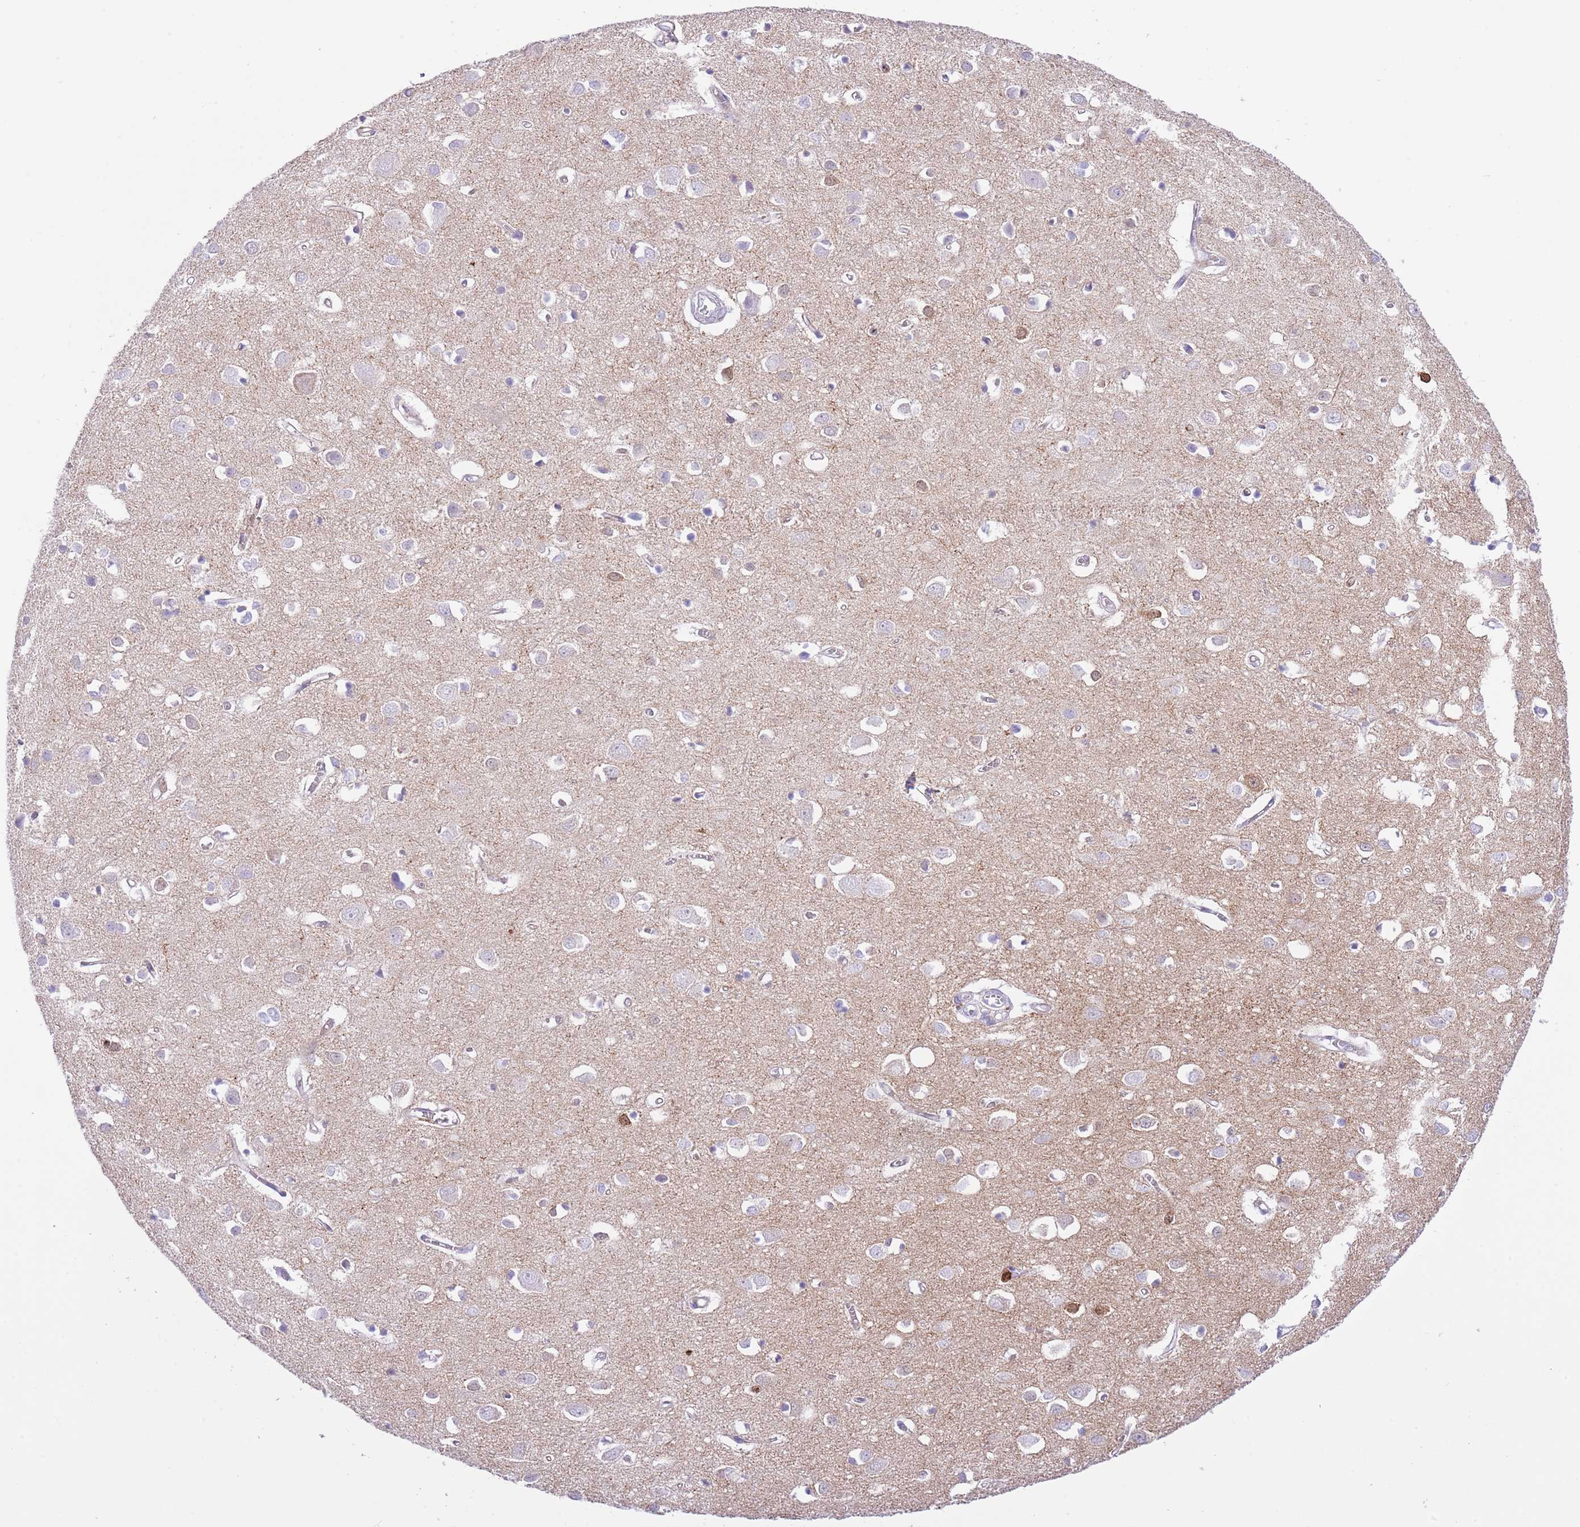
{"staining": {"intensity": "negative", "quantity": "none", "location": "none"}, "tissue": "cerebral cortex", "cell_type": "Endothelial cells", "image_type": "normal", "snomed": [{"axis": "morphology", "description": "Normal tissue, NOS"}, {"axis": "topography", "description": "Cerebral cortex"}], "caption": "A histopathology image of cerebral cortex stained for a protein reveals no brown staining in endothelial cells. The staining is performed using DAB brown chromogen with nuclei counter-stained in using hematoxylin.", "gene": "EFHD2", "patient": {"sex": "female", "age": 64}}